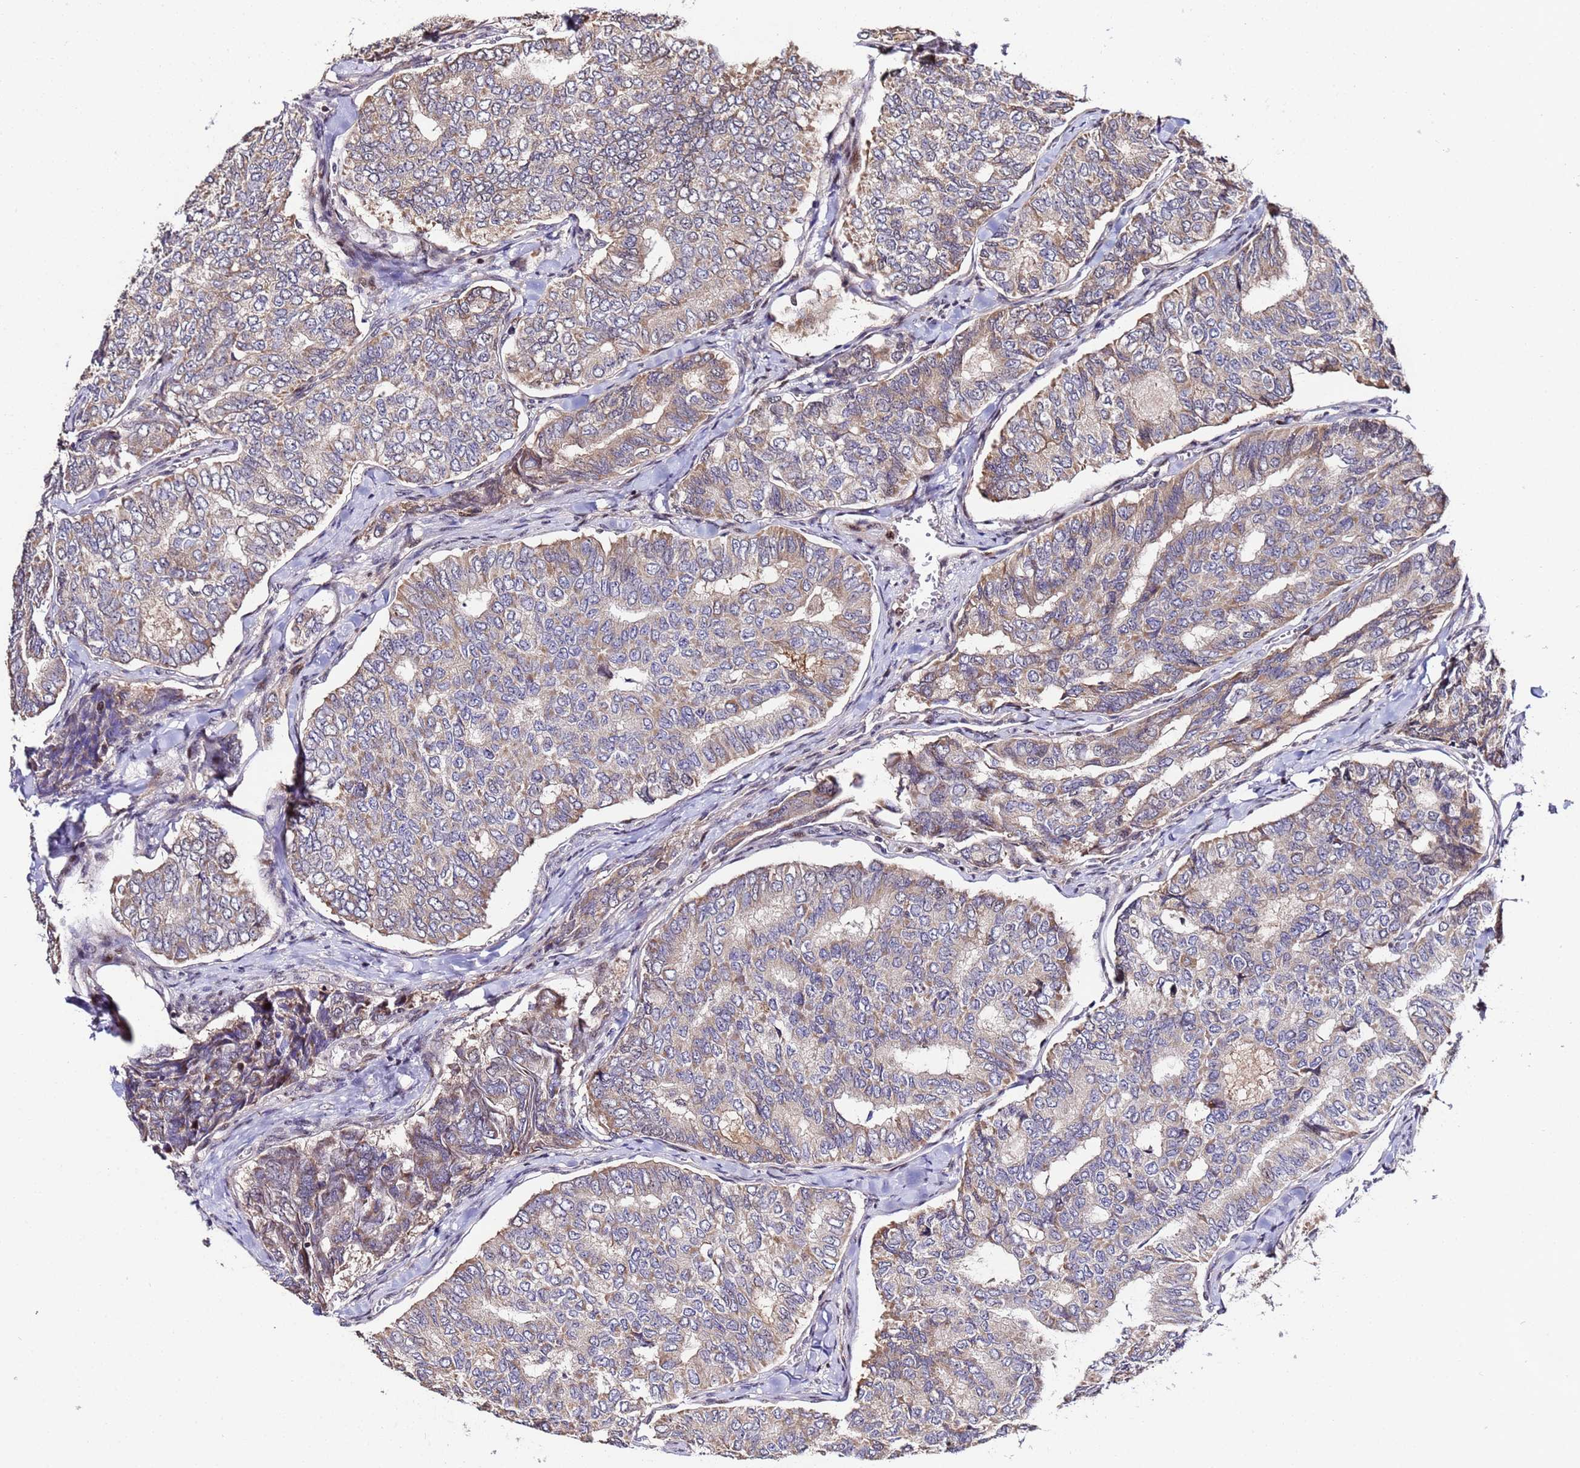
{"staining": {"intensity": "moderate", "quantity": ">75%", "location": "cytoplasmic/membranous"}, "tissue": "thyroid cancer", "cell_type": "Tumor cells", "image_type": "cancer", "snomed": [{"axis": "morphology", "description": "Papillary adenocarcinoma, NOS"}, {"axis": "topography", "description": "Thyroid gland"}], "caption": "Thyroid cancer stained with immunohistochemistry (IHC) demonstrates moderate cytoplasmic/membranous positivity in approximately >75% of tumor cells.", "gene": "WNK4", "patient": {"sex": "female", "age": 35}}